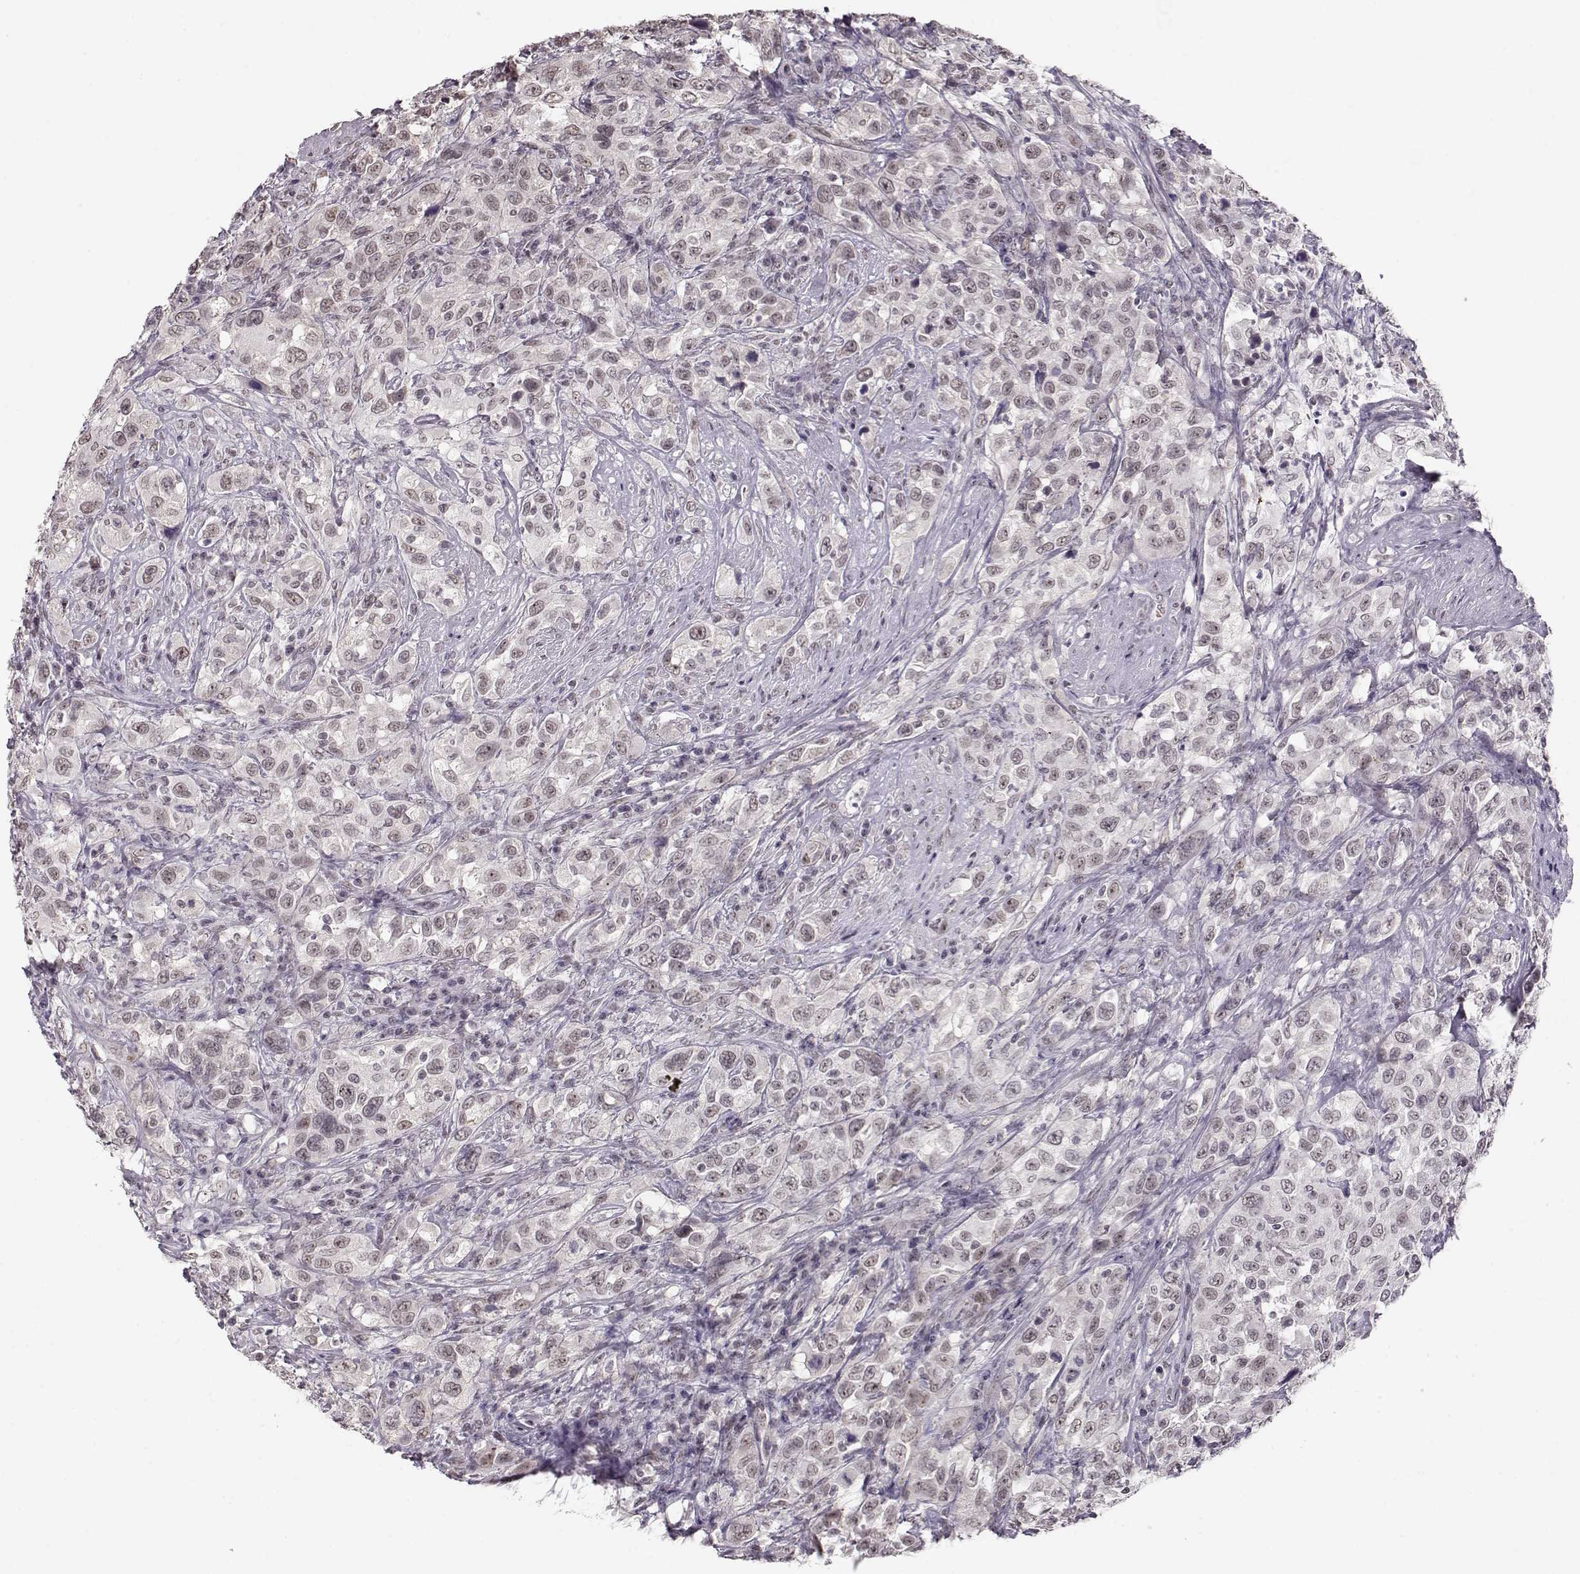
{"staining": {"intensity": "weak", "quantity": ">75%", "location": "nuclear"}, "tissue": "urothelial cancer", "cell_type": "Tumor cells", "image_type": "cancer", "snomed": [{"axis": "morphology", "description": "Urothelial carcinoma, NOS"}, {"axis": "morphology", "description": "Urothelial carcinoma, High grade"}, {"axis": "topography", "description": "Urinary bladder"}], "caption": "Human high-grade urothelial carcinoma stained for a protein (brown) demonstrates weak nuclear positive expression in approximately >75% of tumor cells.", "gene": "PCP4", "patient": {"sex": "female", "age": 64}}